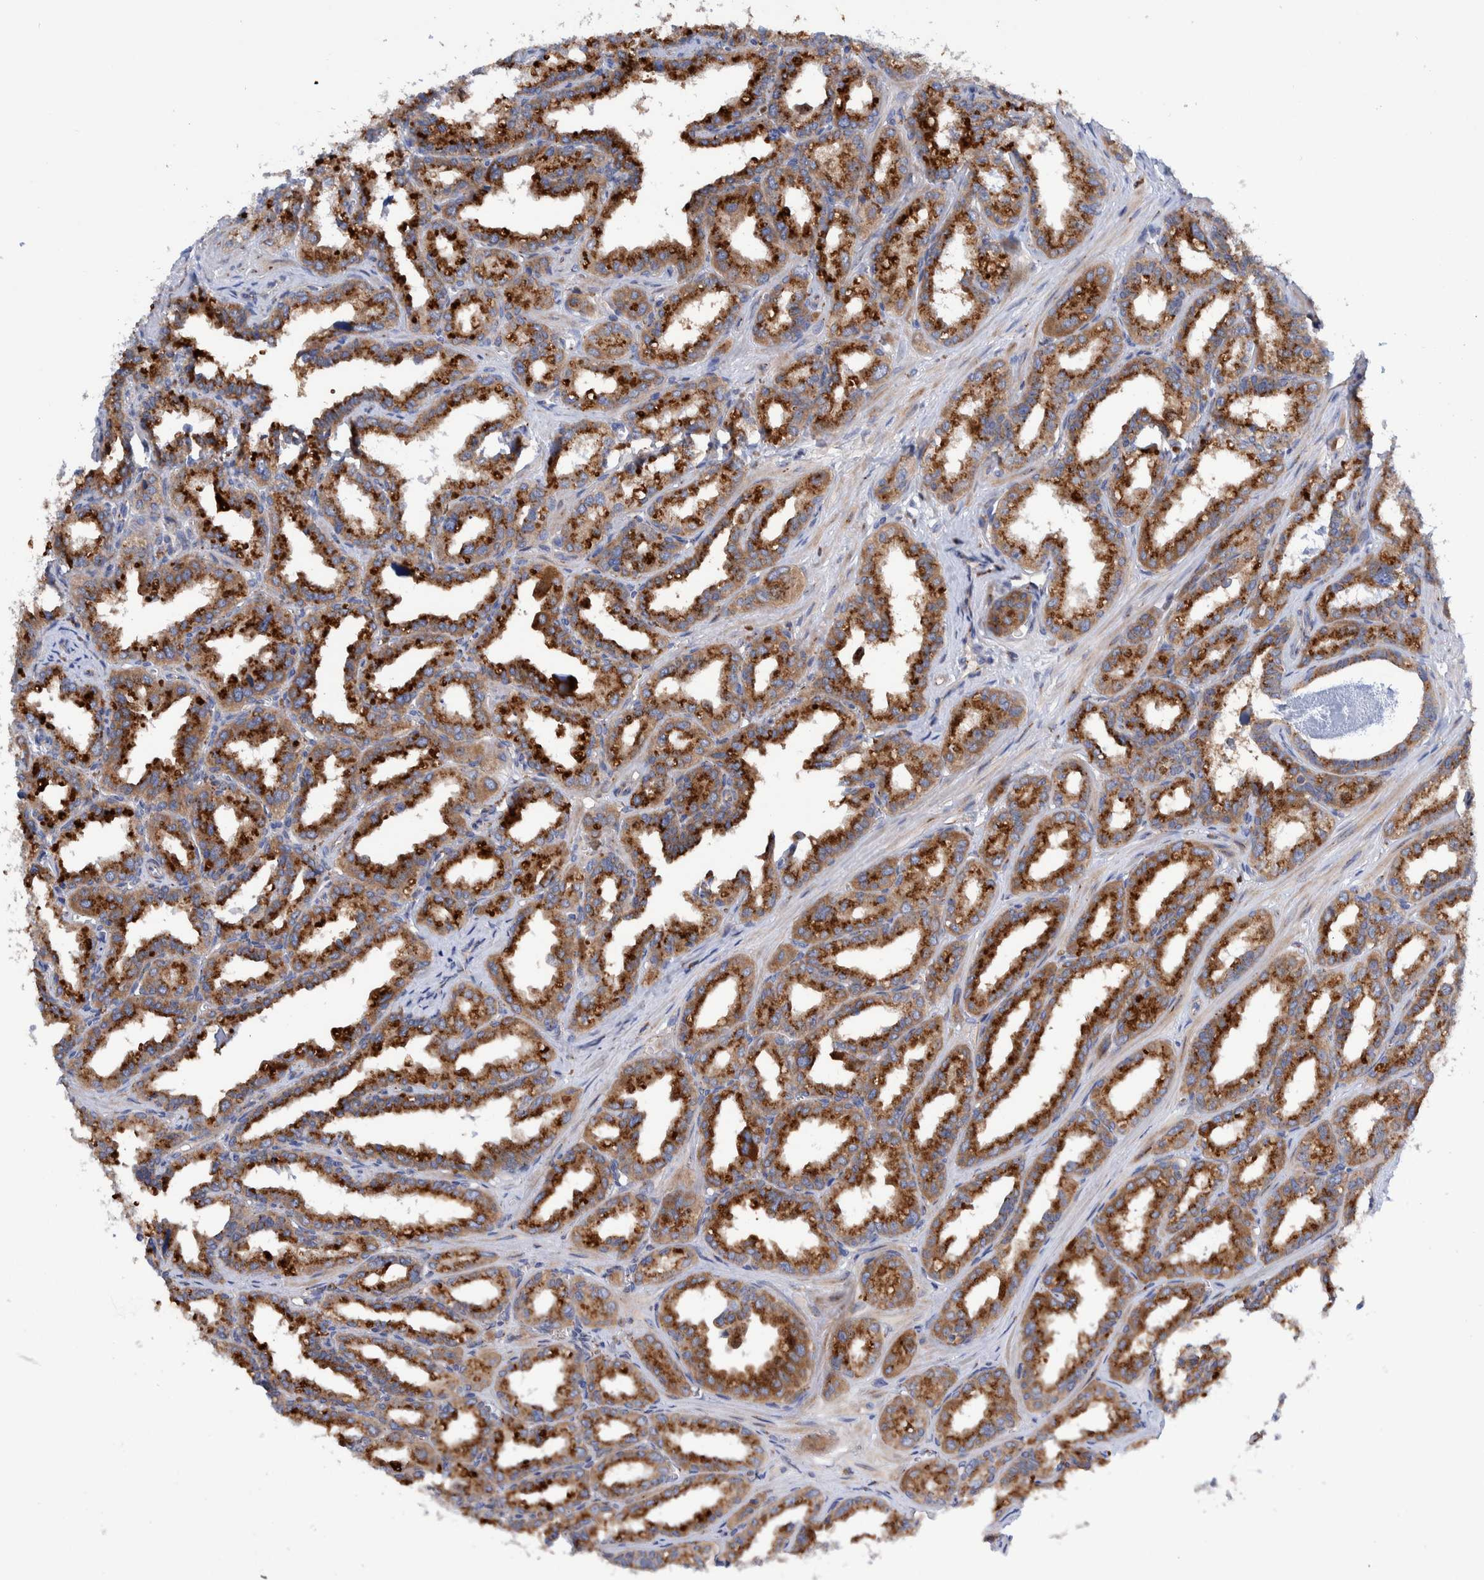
{"staining": {"intensity": "strong", "quantity": ">75%", "location": "cytoplasmic/membranous"}, "tissue": "seminal vesicle", "cell_type": "Glandular cells", "image_type": "normal", "snomed": [{"axis": "morphology", "description": "Normal tissue, NOS"}, {"axis": "topography", "description": "Prostate"}, {"axis": "topography", "description": "Seminal veicle"}], "caption": "A brown stain shows strong cytoplasmic/membranous positivity of a protein in glandular cells of benign seminal vesicle.", "gene": "TRIM58", "patient": {"sex": "male", "age": 51}}